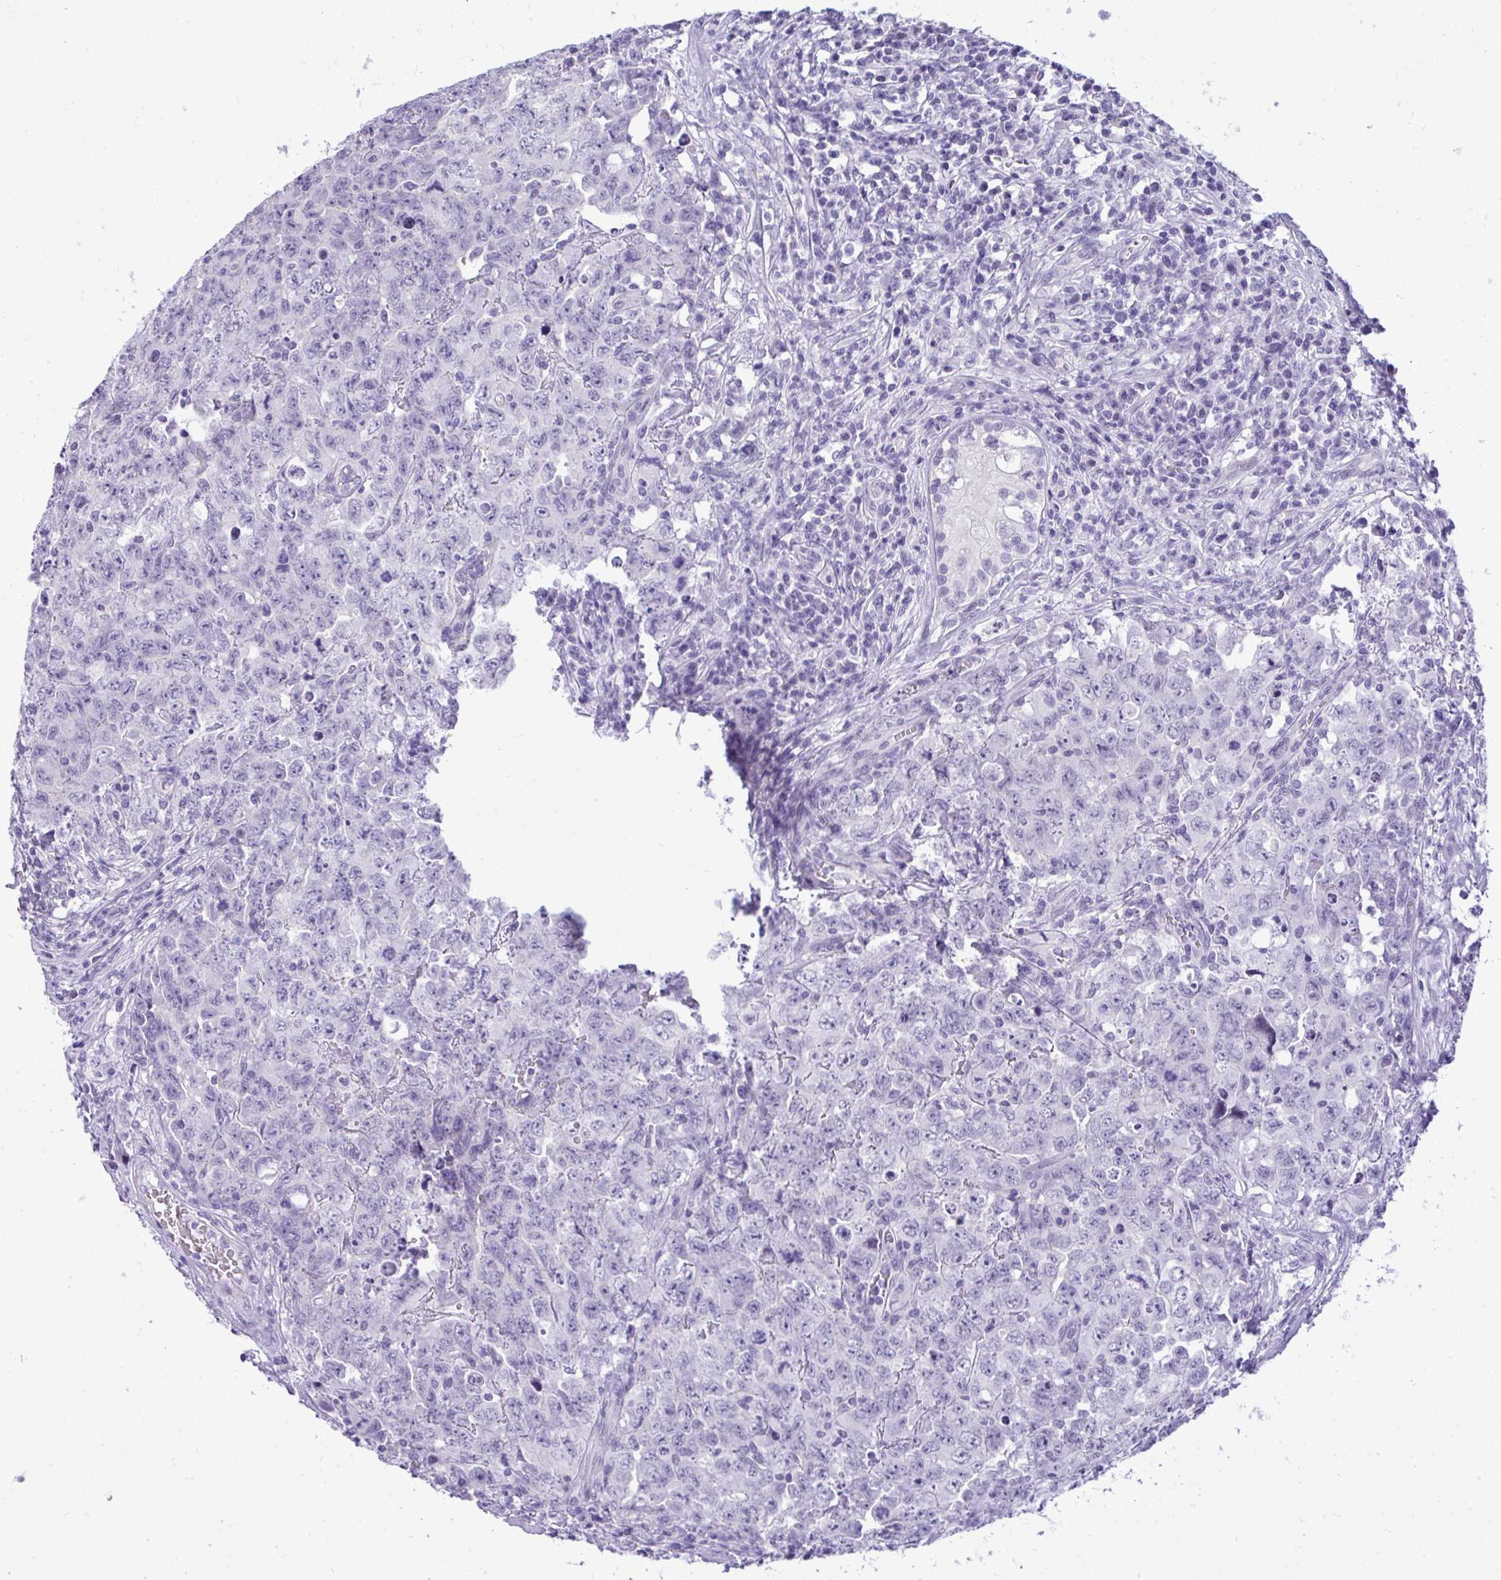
{"staining": {"intensity": "negative", "quantity": "none", "location": "none"}, "tissue": "testis cancer", "cell_type": "Tumor cells", "image_type": "cancer", "snomed": [{"axis": "morphology", "description": "Carcinoma, Embryonal, NOS"}, {"axis": "topography", "description": "Testis"}], "caption": "Testis cancer was stained to show a protein in brown. There is no significant expression in tumor cells. The staining was performed using DAB (3,3'-diaminobenzidine) to visualize the protein expression in brown, while the nuclei were stained in blue with hematoxylin (Magnification: 20x).", "gene": "PRM2", "patient": {"sex": "male", "age": 24}}